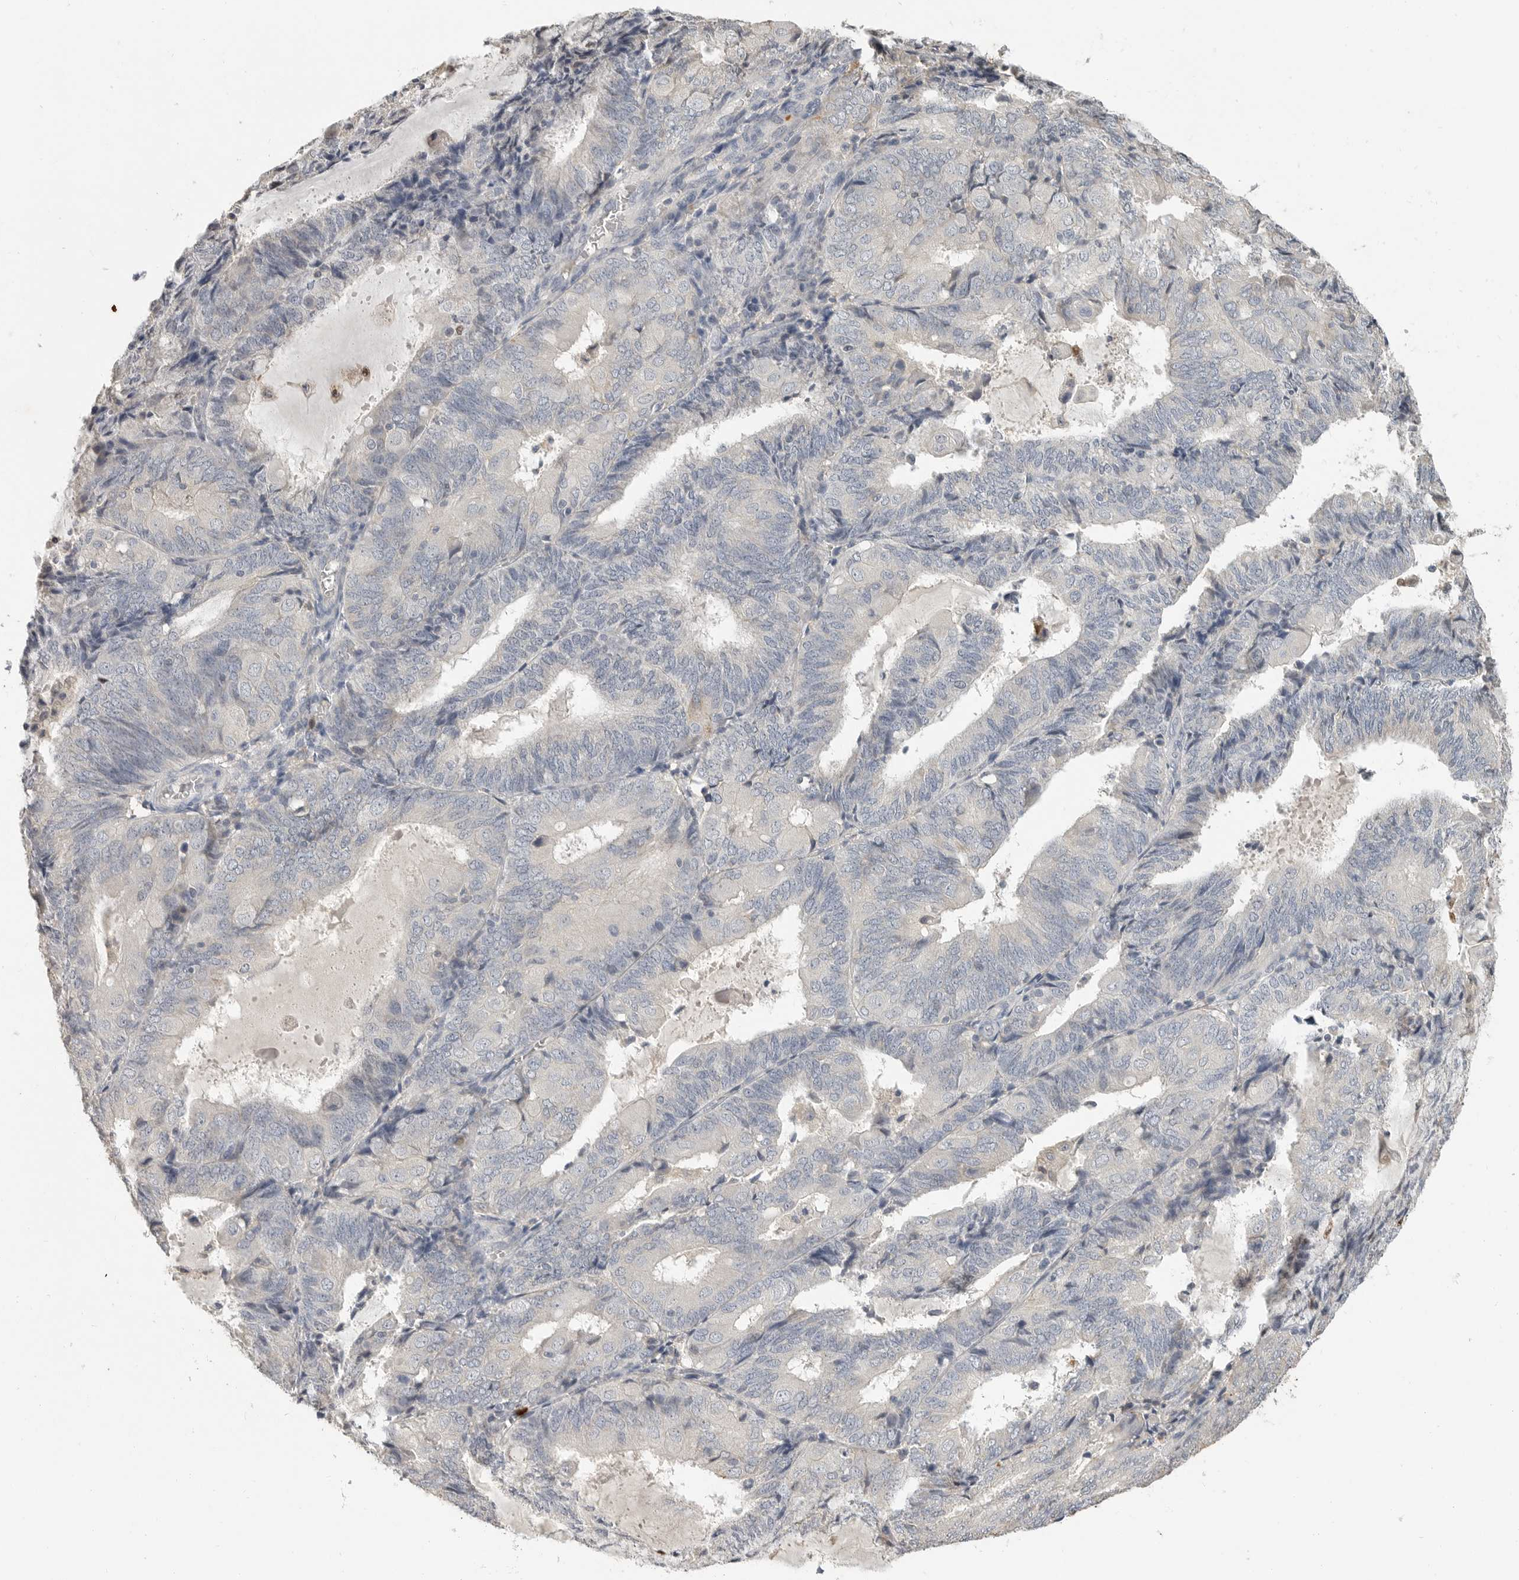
{"staining": {"intensity": "negative", "quantity": "none", "location": "none"}, "tissue": "endometrial cancer", "cell_type": "Tumor cells", "image_type": "cancer", "snomed": [{"axis": "morphology", "description": "Adenocarcinoma, NOS"}, {"axis": "topography", "description": "Endometrium"}], "caption": "This is an immunohistochemistry histopathology image of endometrial cancer. There is no expression in tumor cells.", "gene": "LTBR", "patient": {"sex": "female", "age": 81}}